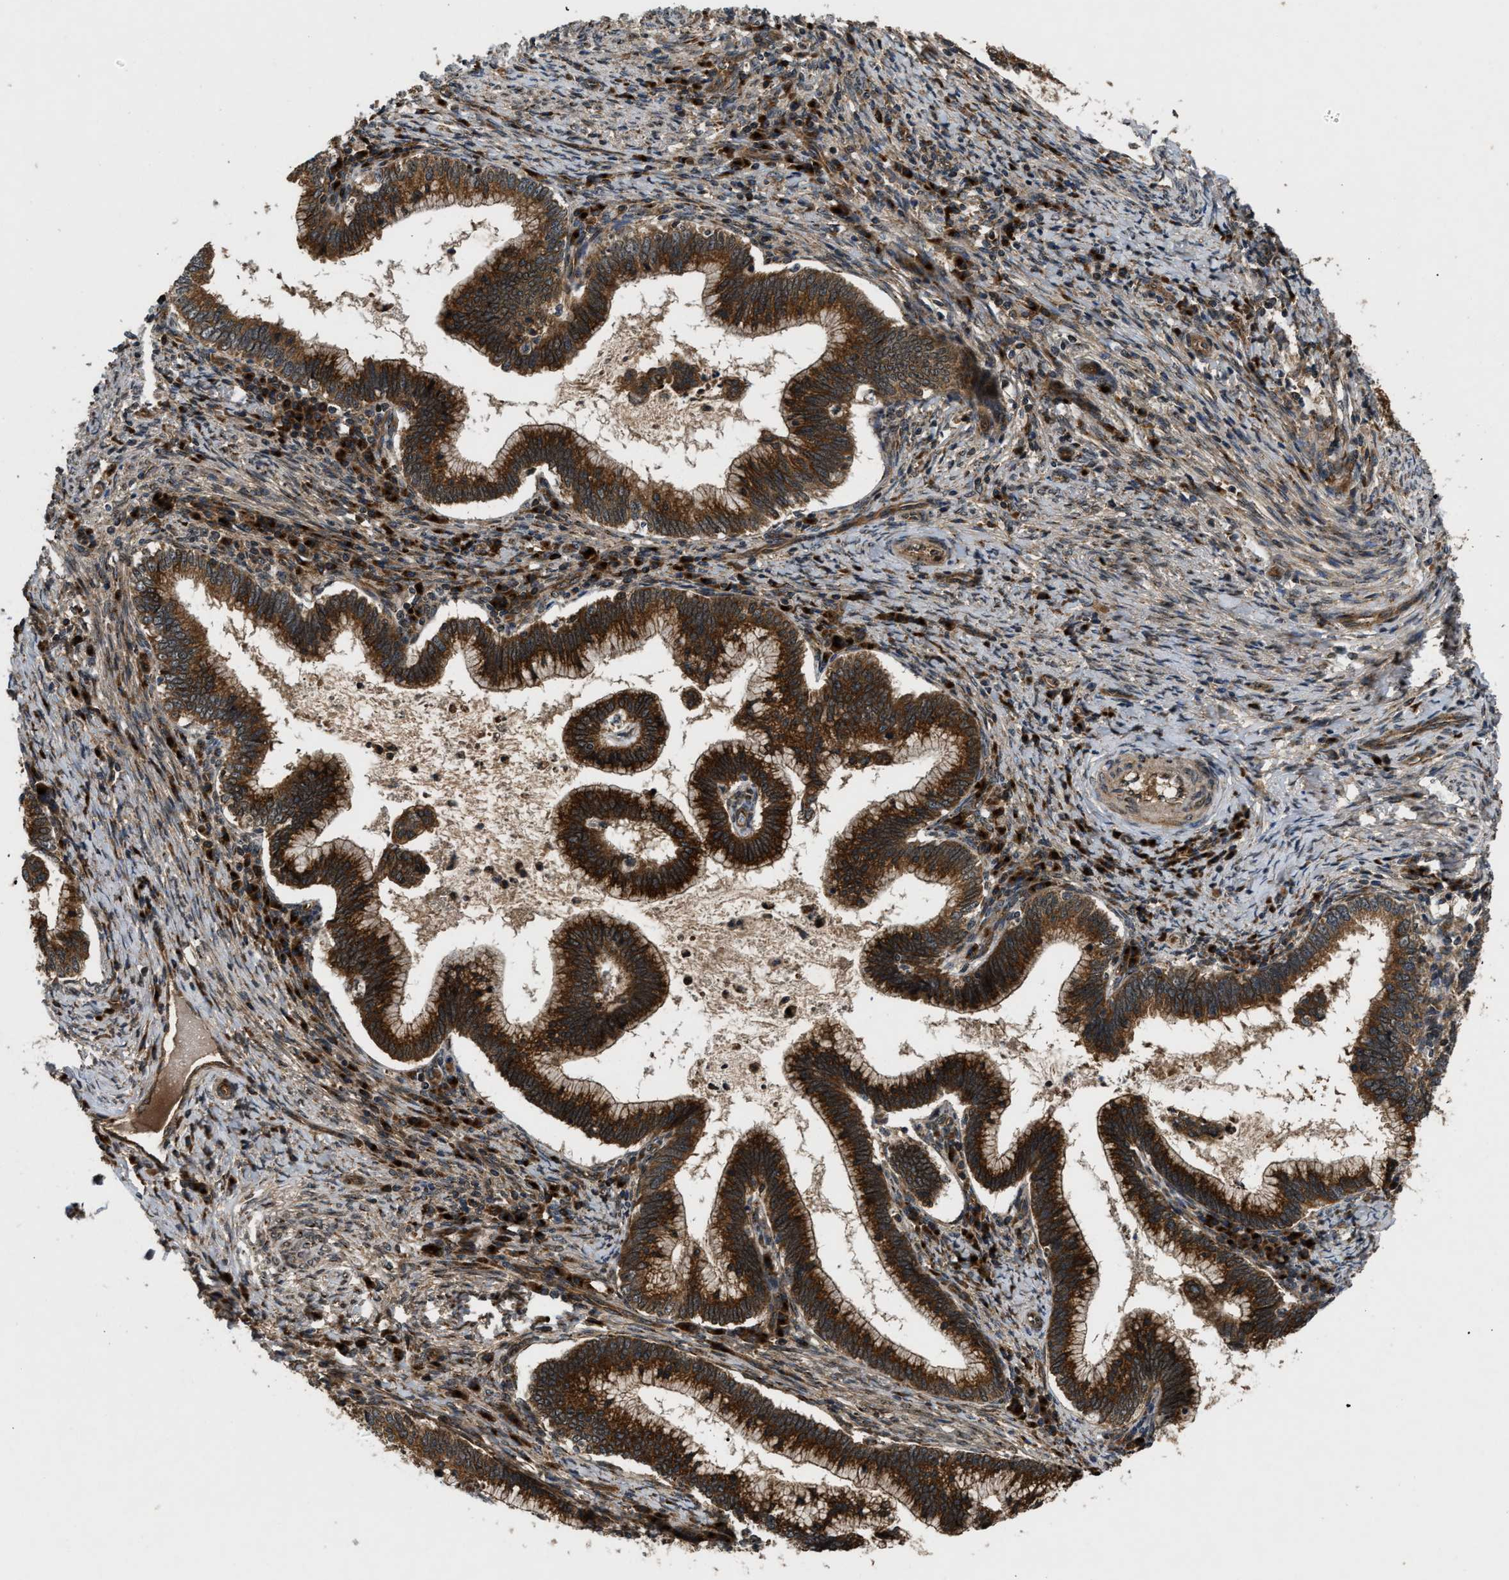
{"staining": {"intensity": "strong", "quantity": ">75%", "location": "cytoplasmic/membranous"}, "tissue": "cervical cancer", "cell_type": "Tumor cells", "image_type": "cancer", "snomed": [{"axis": "morphology", "description": "Adenocarcinoma, NOS"}, {"axis": "topography", "description": "Cervix"}], "caption": "Human cervical cancer stained with a protein marker reveals strong staining in tumor cells.", "gene": "PNPLA8", "patient": {"sex": "female", "age": 36}}